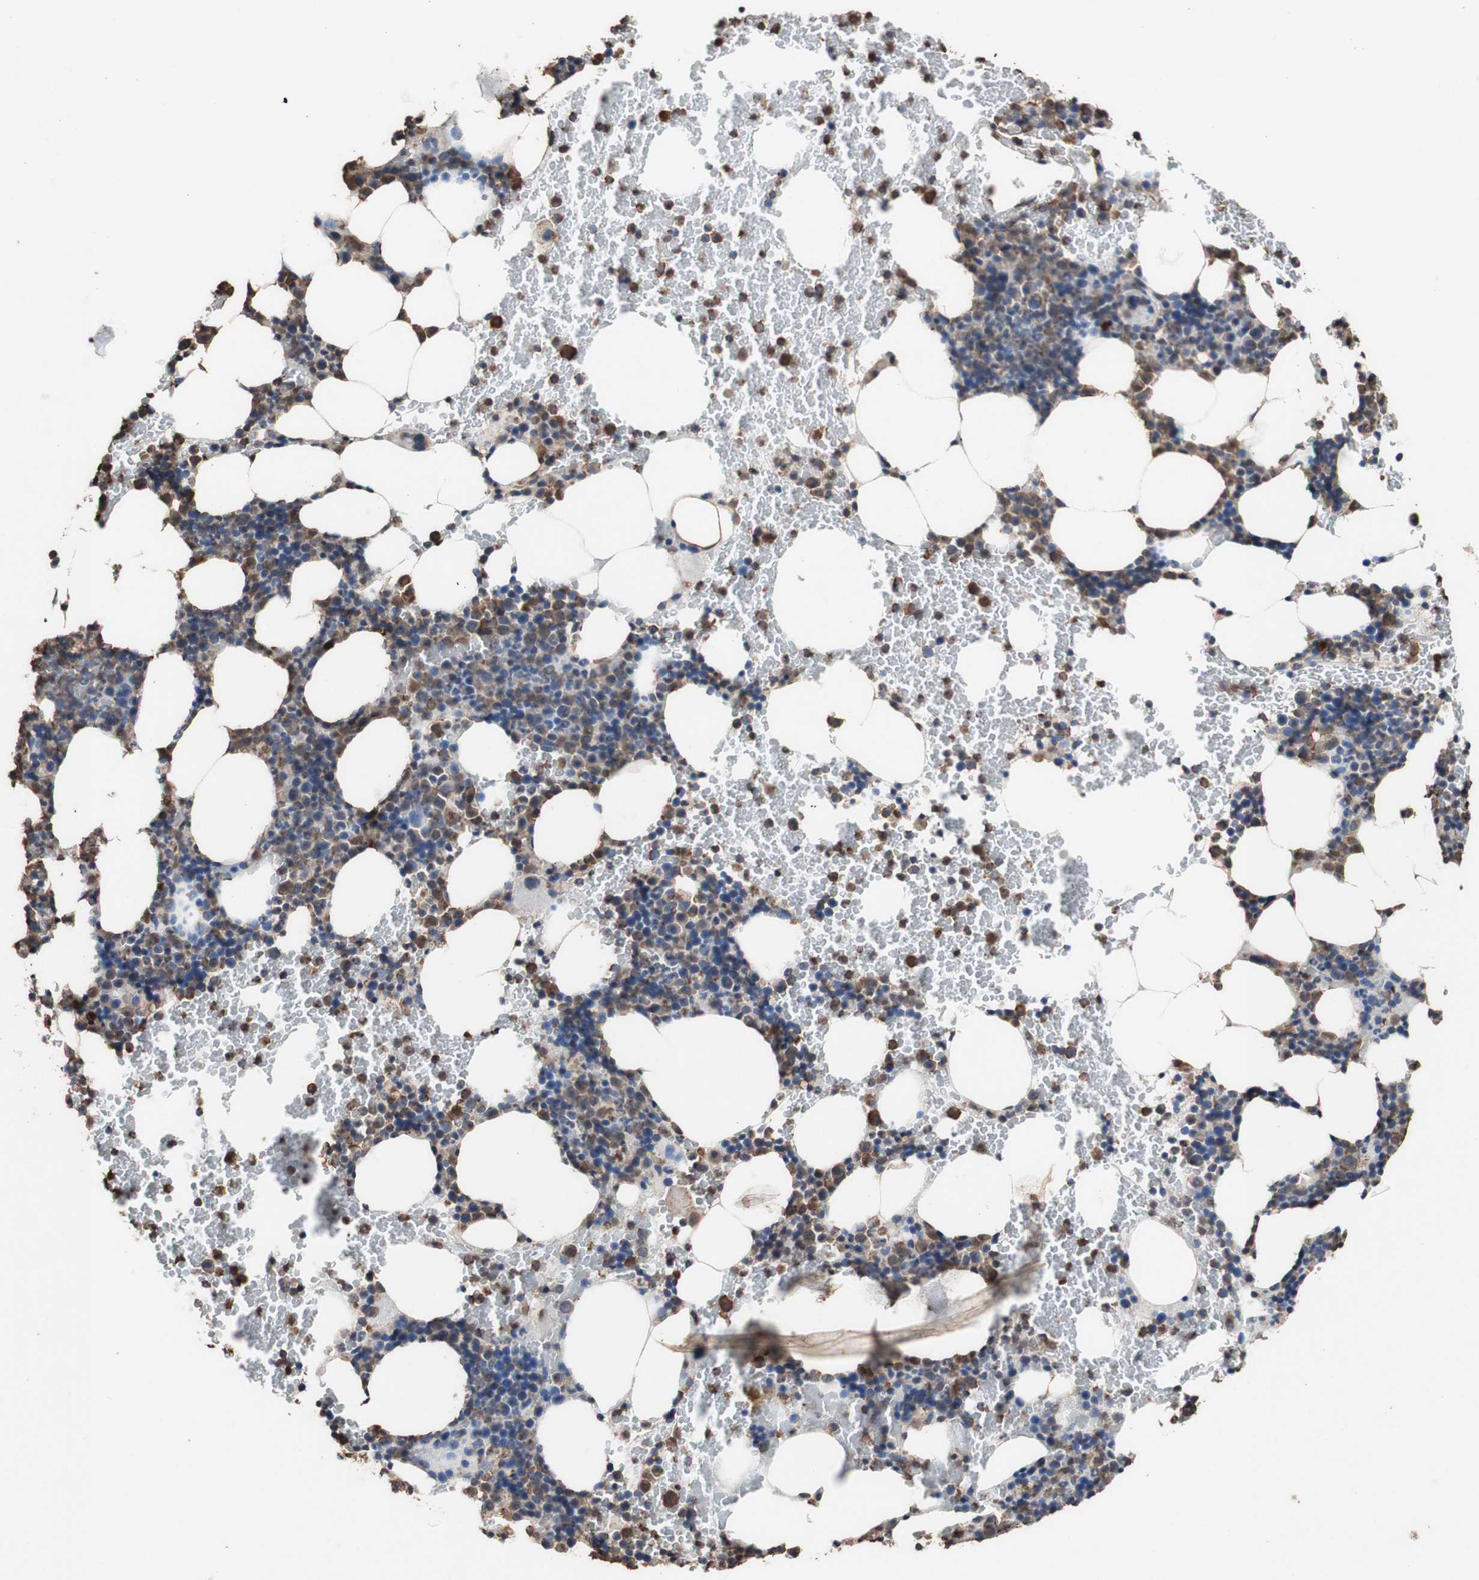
{"staining": {"intensity": "moderate", "quantity": "25%-75%", "location": "cytoplasmic/membranous,nuclear"}, "tissue": "bone marrow", "cell_type": "Hematopoietic cells", "image_type": "normal", "snomed": [{"axis": "morphology", "description": "Normal tissue, NOS"}, {"axis": "morphology", "description": "Inflammation, NOS"}, {"axis": "topography", "description": "Bone marrow"}], "caption": "Human bone marrow stained with a brown dye exhibits moderate cytoplasmic/membranous,nuclear positive staining in approximately 25%-75% of hematopoietic cells.", "gene": "PIDD1", "patient": {"sex": "female", "age": 70}}